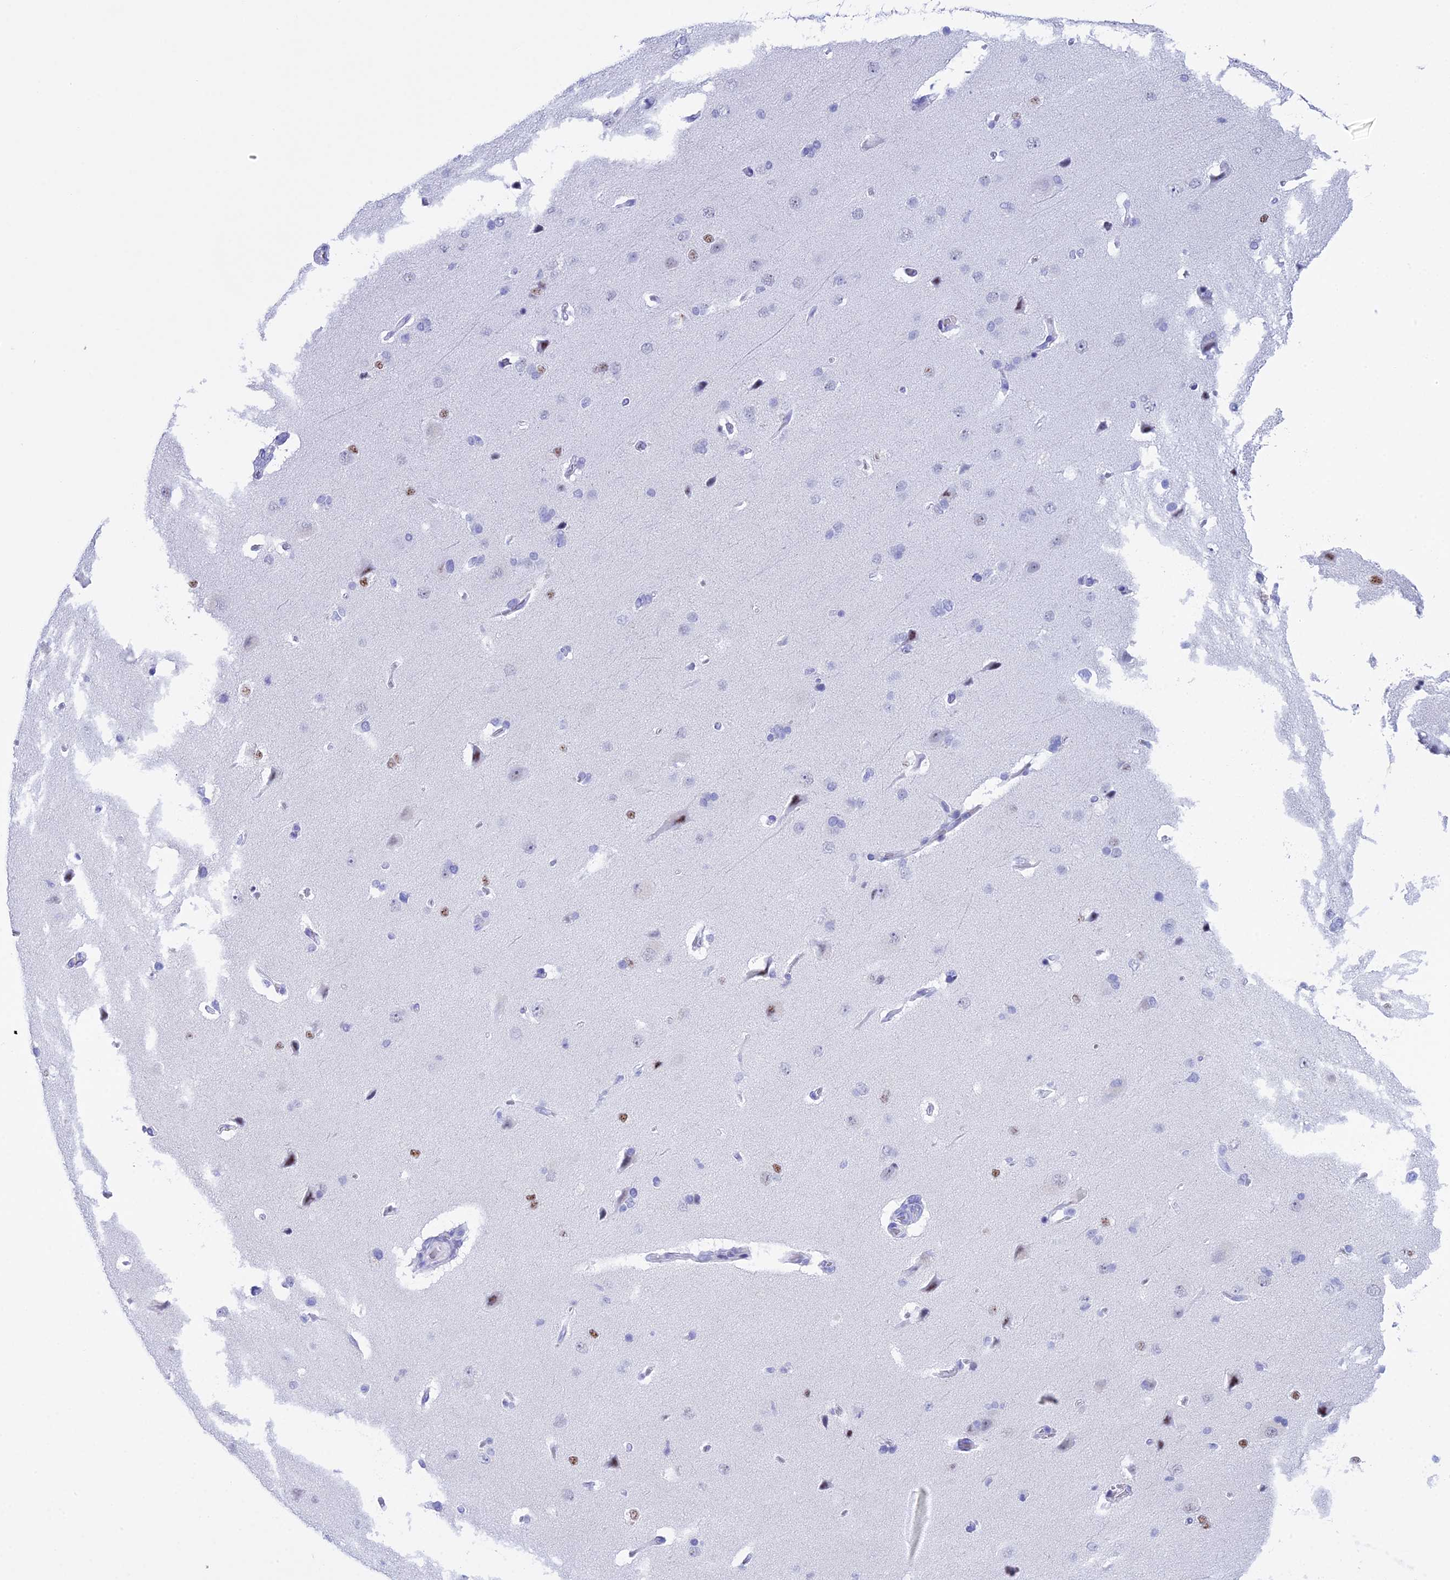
{"staining": {"intensity": "negative", "quantity": "none", "location": "none"}, "tissue": "cerebral cortex", "cell_type": "Endothelial cells", "image_type": "normal", "snomed": [{"axis": "morphology", "description": "Normal tissue, NOS"}, {"axis": "topography", "description": "Cerebral cortex"}], "caption": "Unremarkable cerebral cortex was stained to show a protein in brown. There is no significant staining in endothelial cells. (IHC, brightfield microscopy, high magnification).", "gene": "RNPS1", "patient": {"sex": "male", "age": 62}}